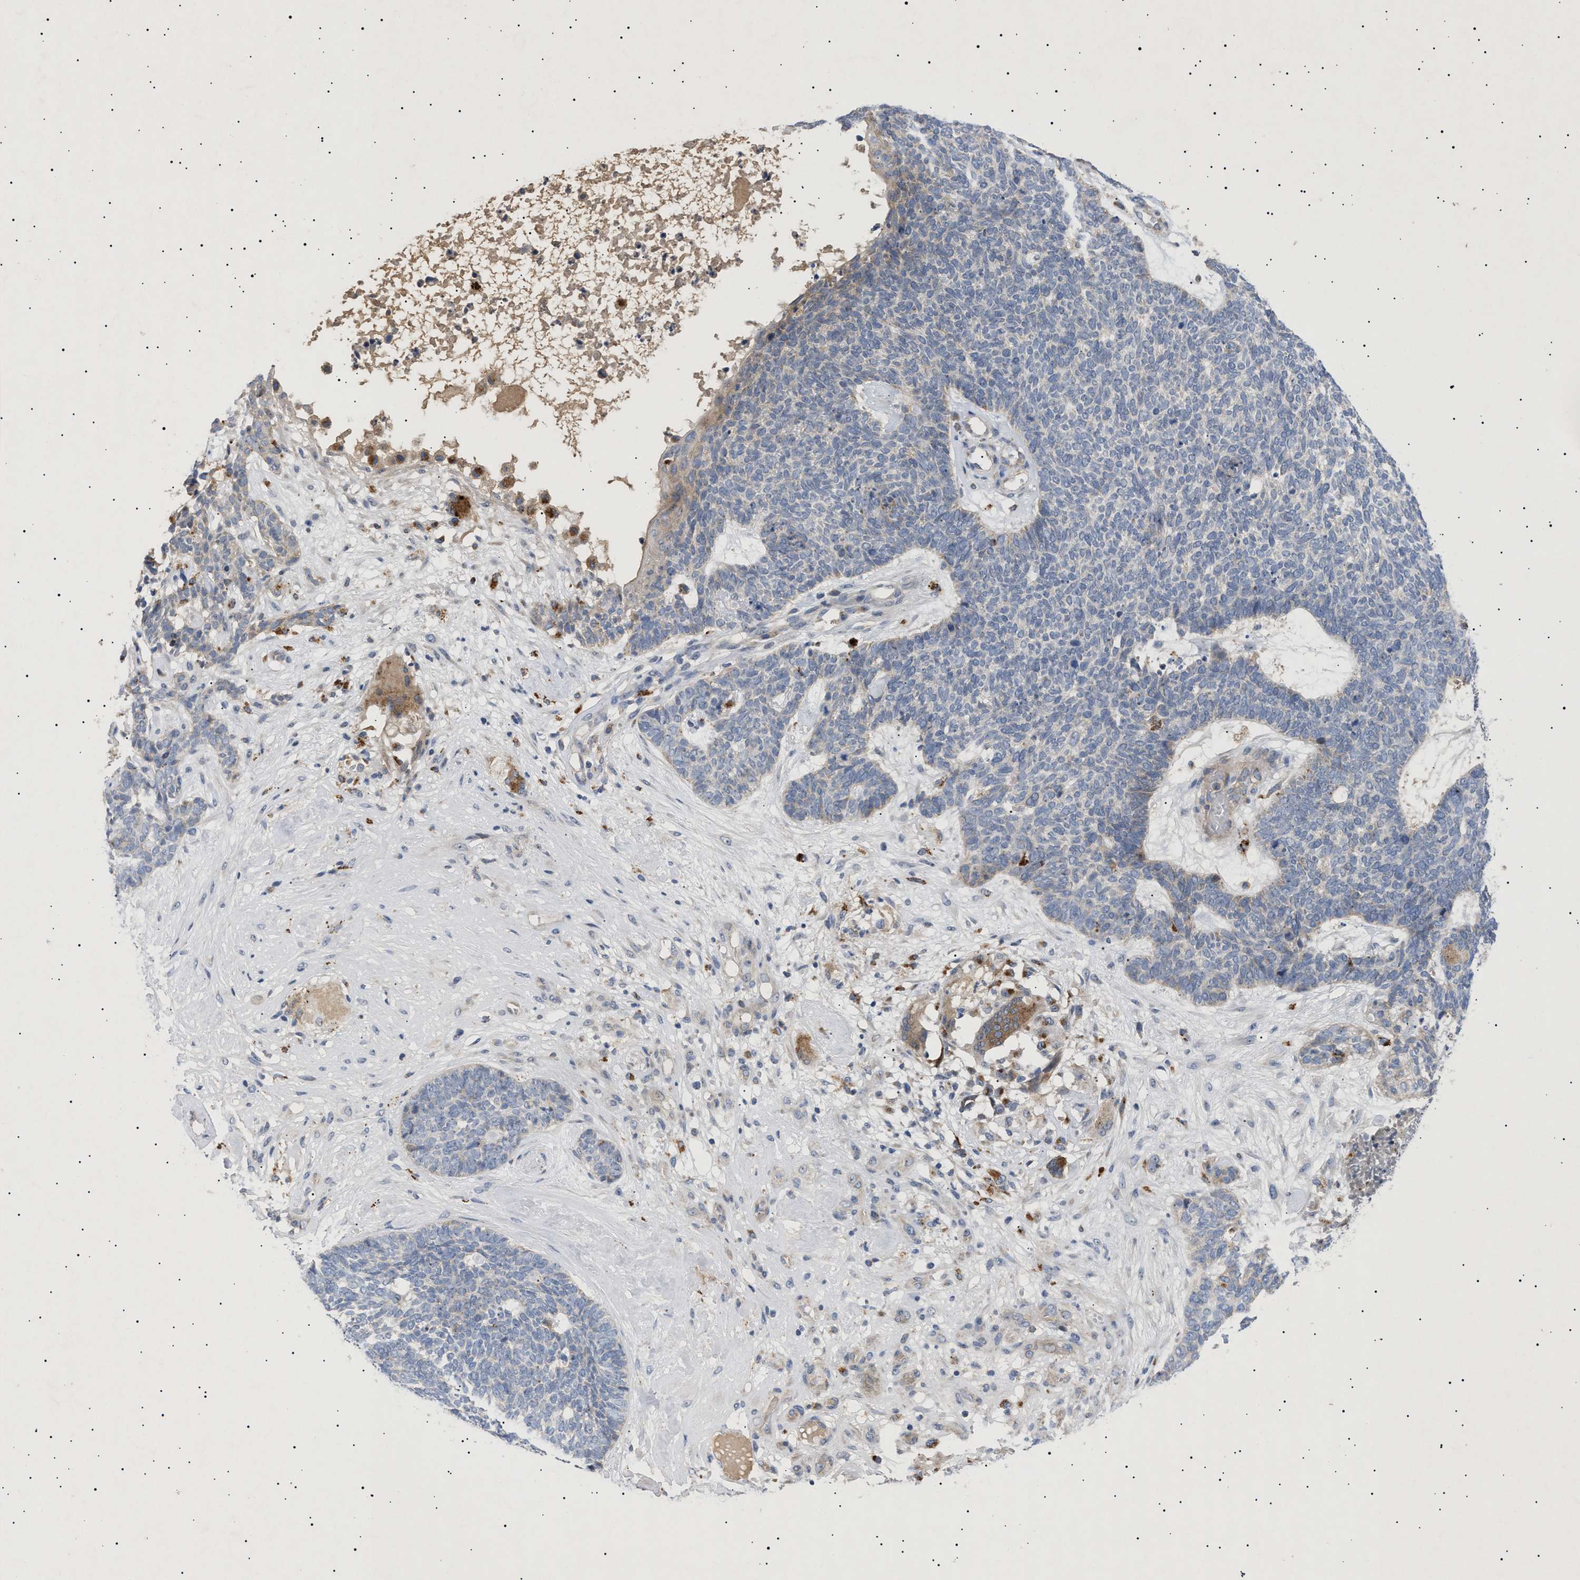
{"staining": {"intensity": "negative", "quantity": "none", "location": "none"}, "tissue": "skin cancer", "cell_type": "Tumor cells", "image_type": "cancer", "snomed": [{"axis": "morphology", "description": "Basal cell carcinoma"}, {"axis": "topography", "description": "Skin"}], "caption": "This is an immunohistochemistry histopathology image of human skin basal cell carcinoma. There is no expression in tumor cells.", "gene": "SIRT5", "patient": {"sex": "female", "age": 84}}